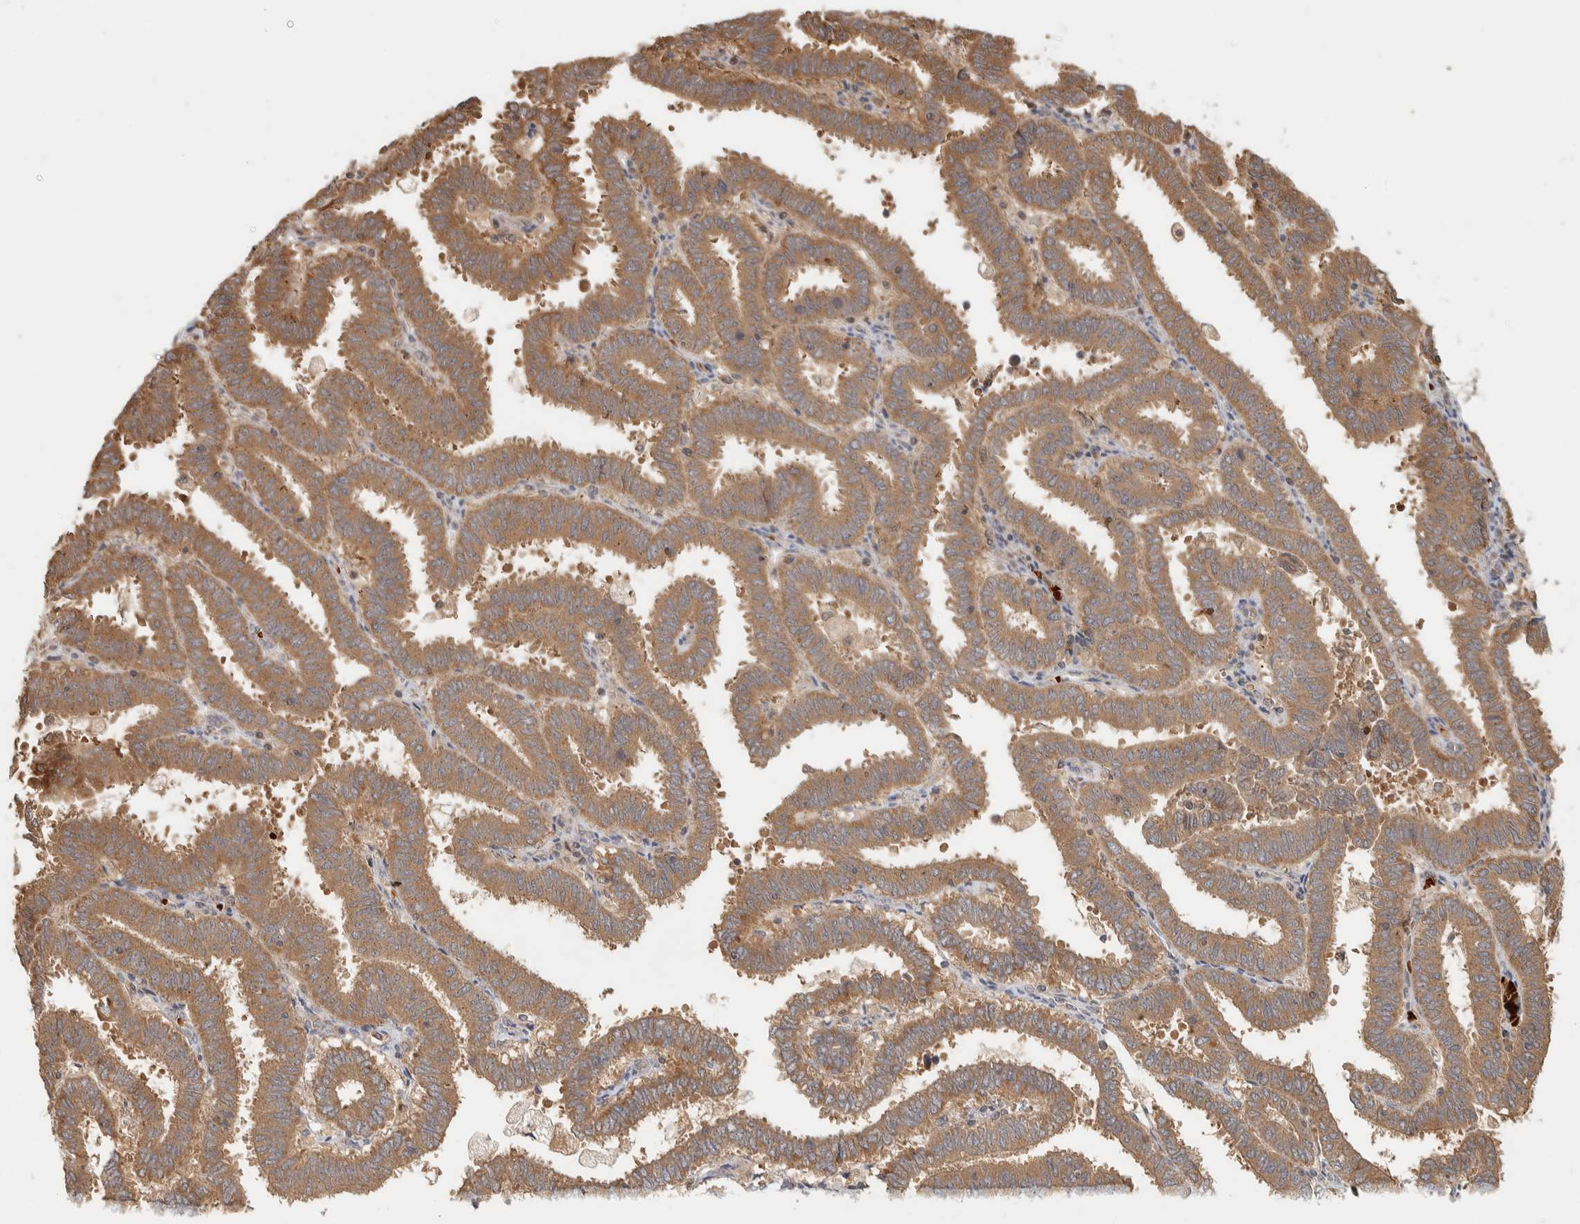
{"staining": {"intensity": "strong", "quantity": ">75%", "location": "cytoplasmic/membranous"}, "tissue": "endometrial cancer", "cell_type": "Tumor cells", "image_type": "cancer", "snomed": [{"axis": "morphology", "description": "Adenocarcinoma, NOS"}, {"axis": "topography", "description": "Uterus"}], "caption": "The micrograph reveals immunohistochemical staining of endometrial adenocarcinoma. There is strong cytoplasmic/membranous expression is identified in about >75% of tumor cells. (DAB IHC with brightfield microscopy, high magnification).", "gene": "TTI2", "patient": {"sex": "female", "age": 83}}